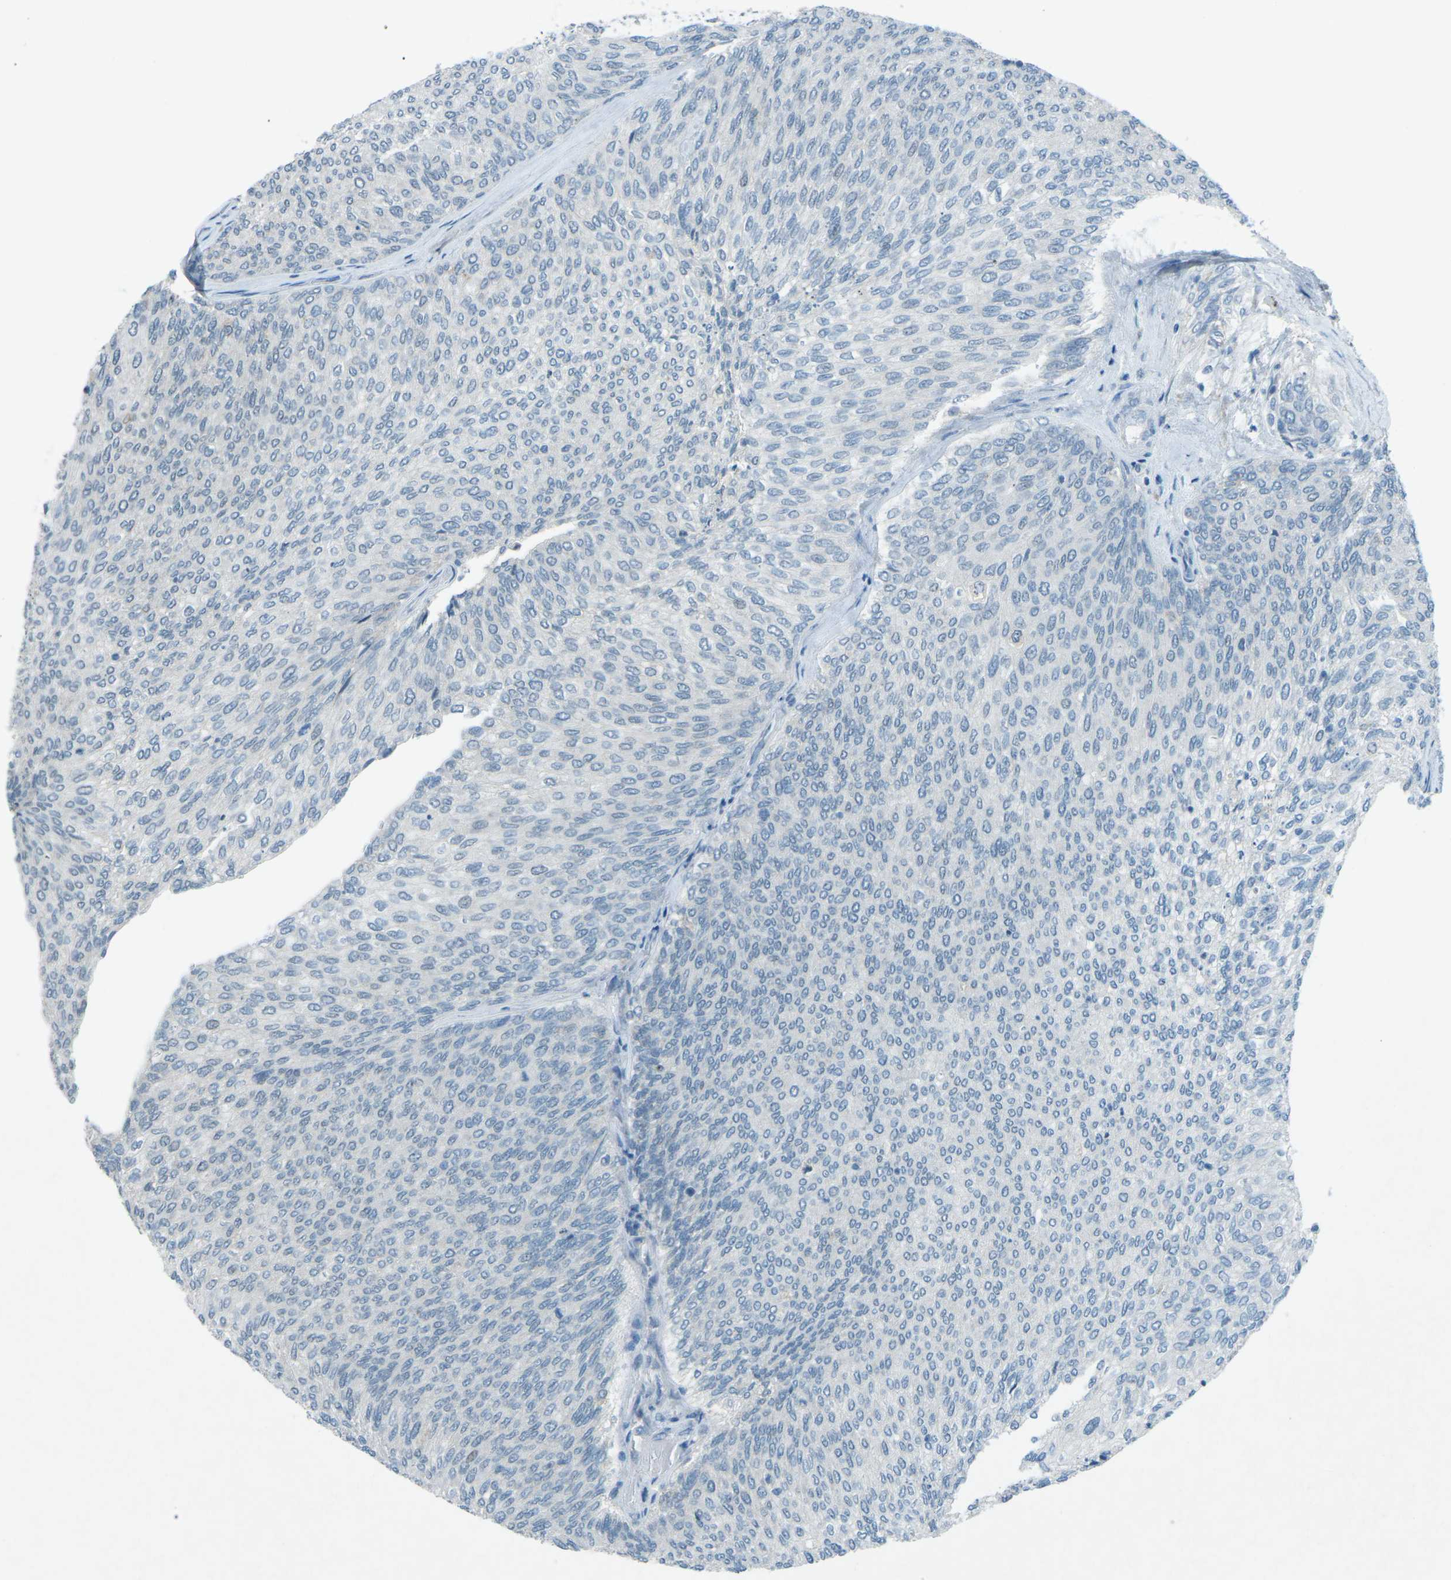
{"staining": {"intensity": "negative", "quantity": "none", "location": "none"}, "tissue": "urothelial cancer", "cell_type": "Tumor cells", "image_type": "cancer", "snomed": [{"axis": "morphology", "description": "Urothelial carcinoma, Low grade"}, {"axis": "topography", "description": "Urinary bladder"}], "caption": "IHC of human urothelial carcinoma (low-grade) displays no expression in tumor cells.", "gene": "PRKCA", "patient": {"sex": "female", "age": 79}}